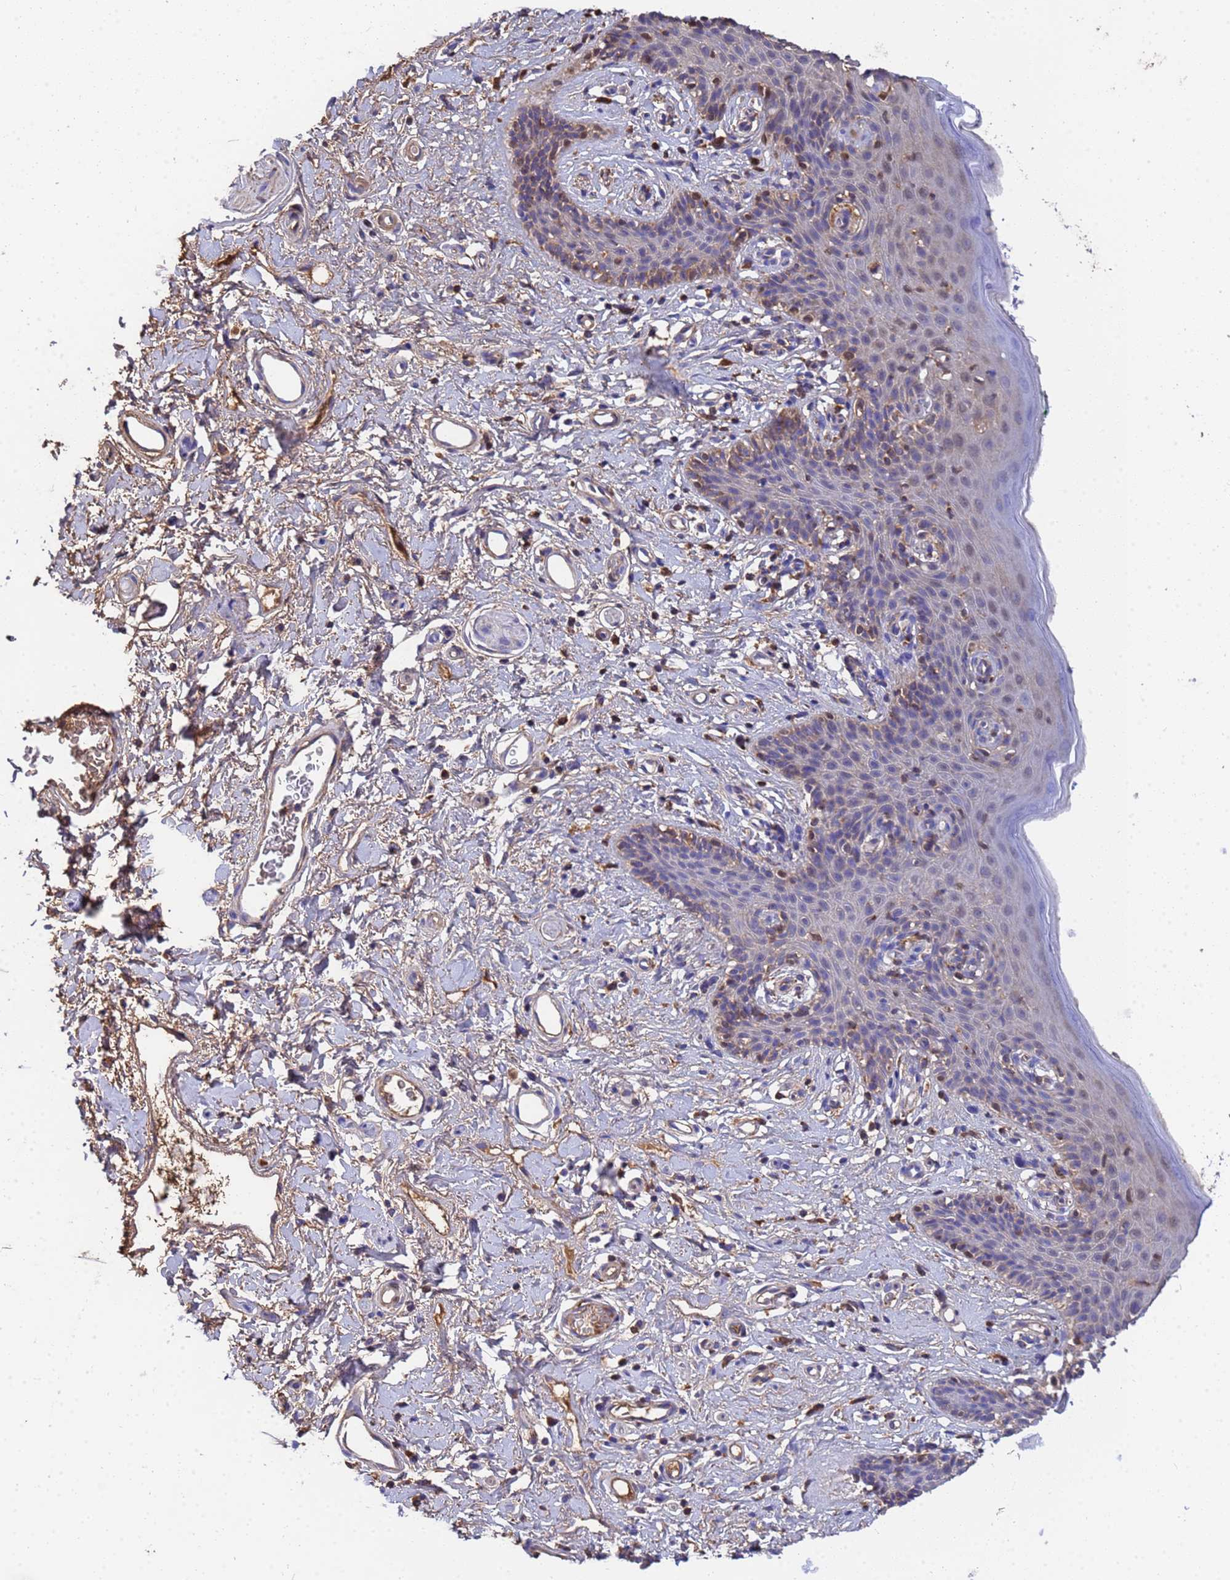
{"staining": {"intensity": "weak", "quantity": "25%-75%", "location": "cytoplasmic/membranous"}, "tissue": "skin", "cell_type": "Epidermal cells", "image_type": "normal", "snomed": [{"axis": "morphology", "description": "Normal tissue, NOS"}, {"axis": "topography", "description": "Vulva"}], "caption": "The image shows immunohistochemical staining of benign skin. There is weak cytoplasmic/membranous expression is appreciated in approximately 25%-75% of epidermal cells.", "gene": "GLUD1", "patient": {"sex": "female", "age": 66}}